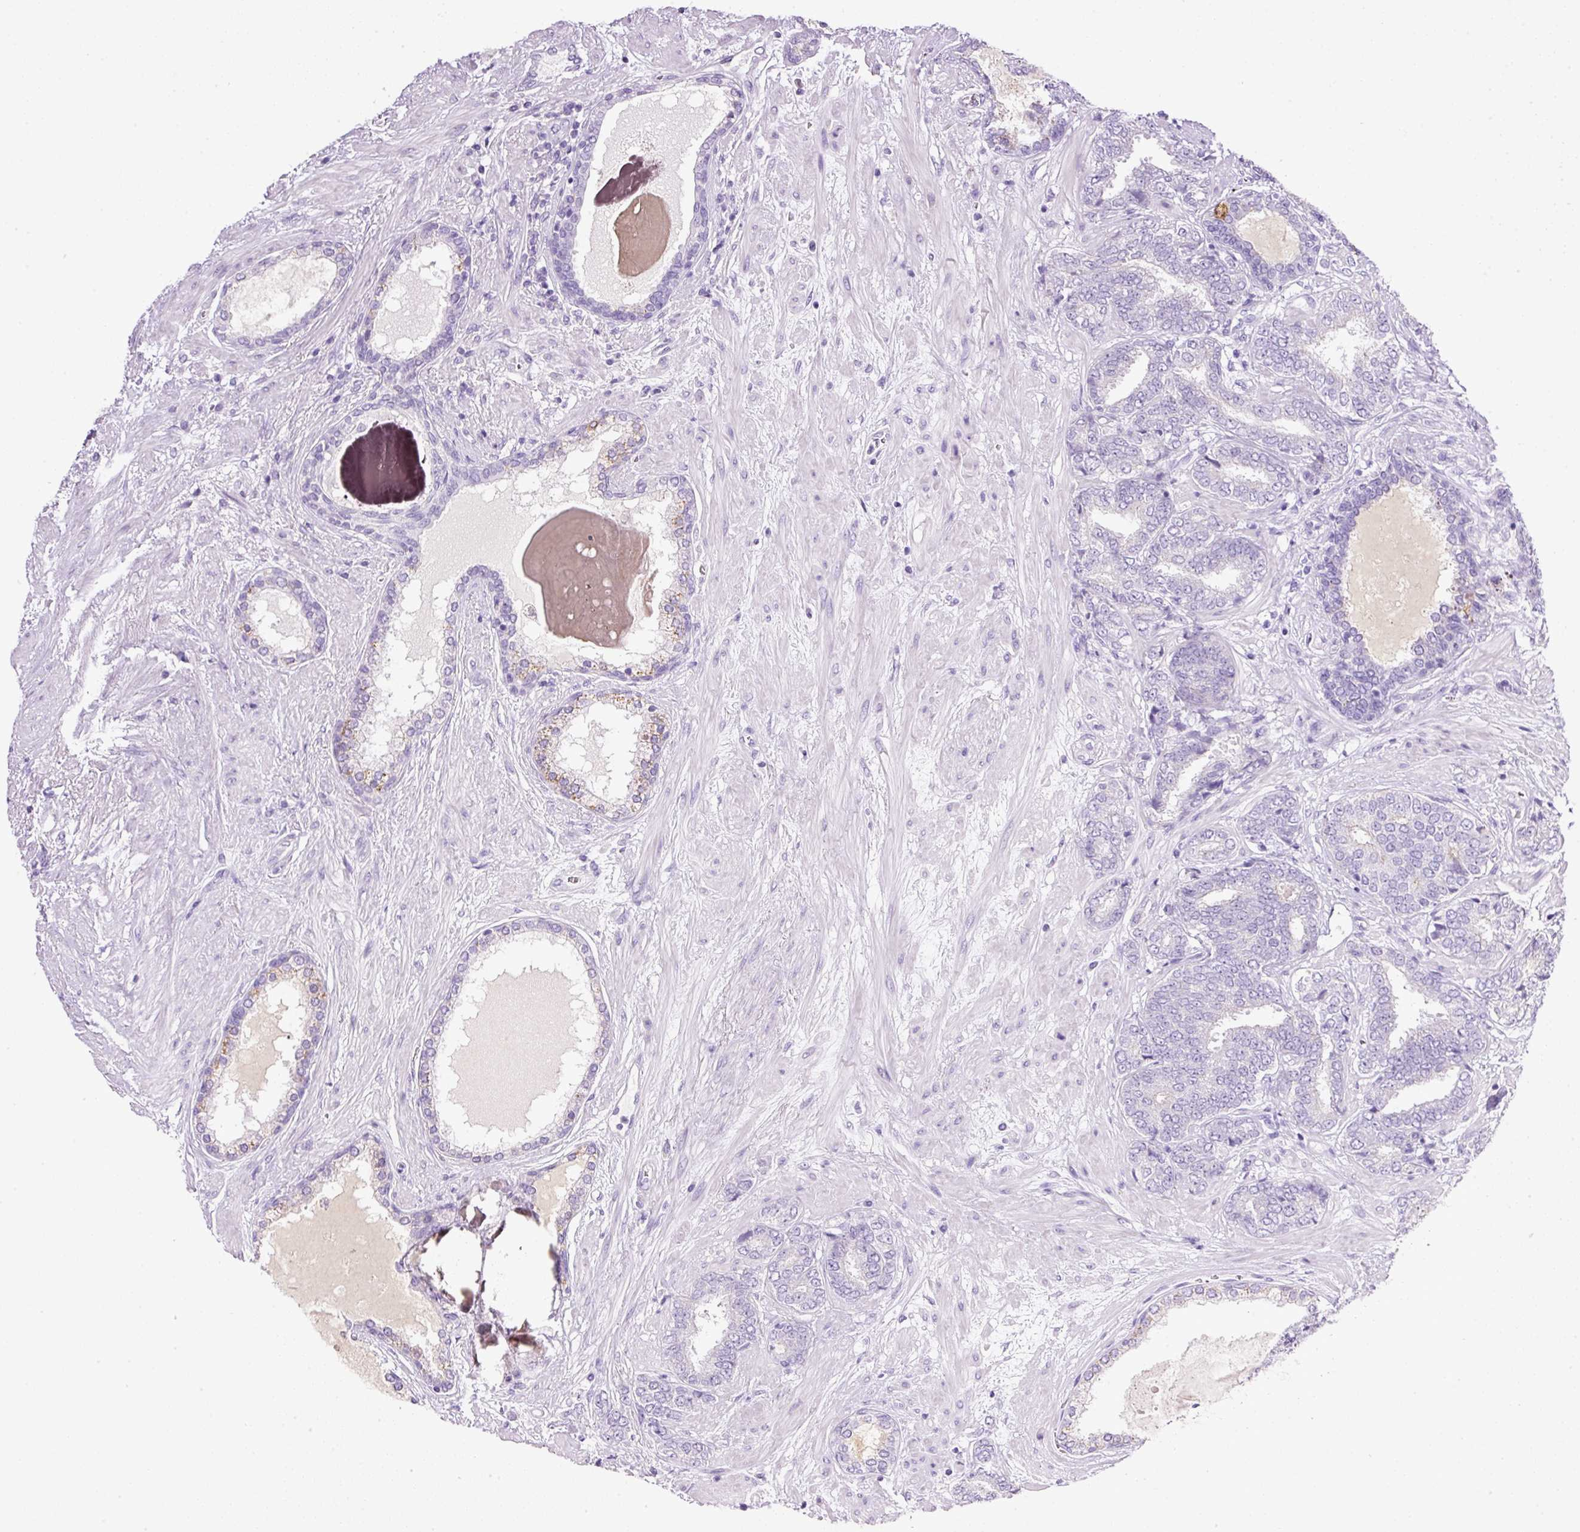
{"staining": {"intensity": "negative", "quantity": "none", "location": "none"}, "tissue": "prostate cancer", "cell_type": "Tumor cells", "image_type": "cancer", "snomed": [{"axis": "morphology", "description": "Adenocarcinoma, High grade"}, {"axis": "topography", "description": "Prostate"}], "caption": "IHC photomicrograph of neoplastic tissue: human prostate adenocarcinoma (high-grade) stained with DAB reveals no significant protein positivity in tumor cells.", "gene": "BSND", "patient": {"sex": "male", "age": 72}}